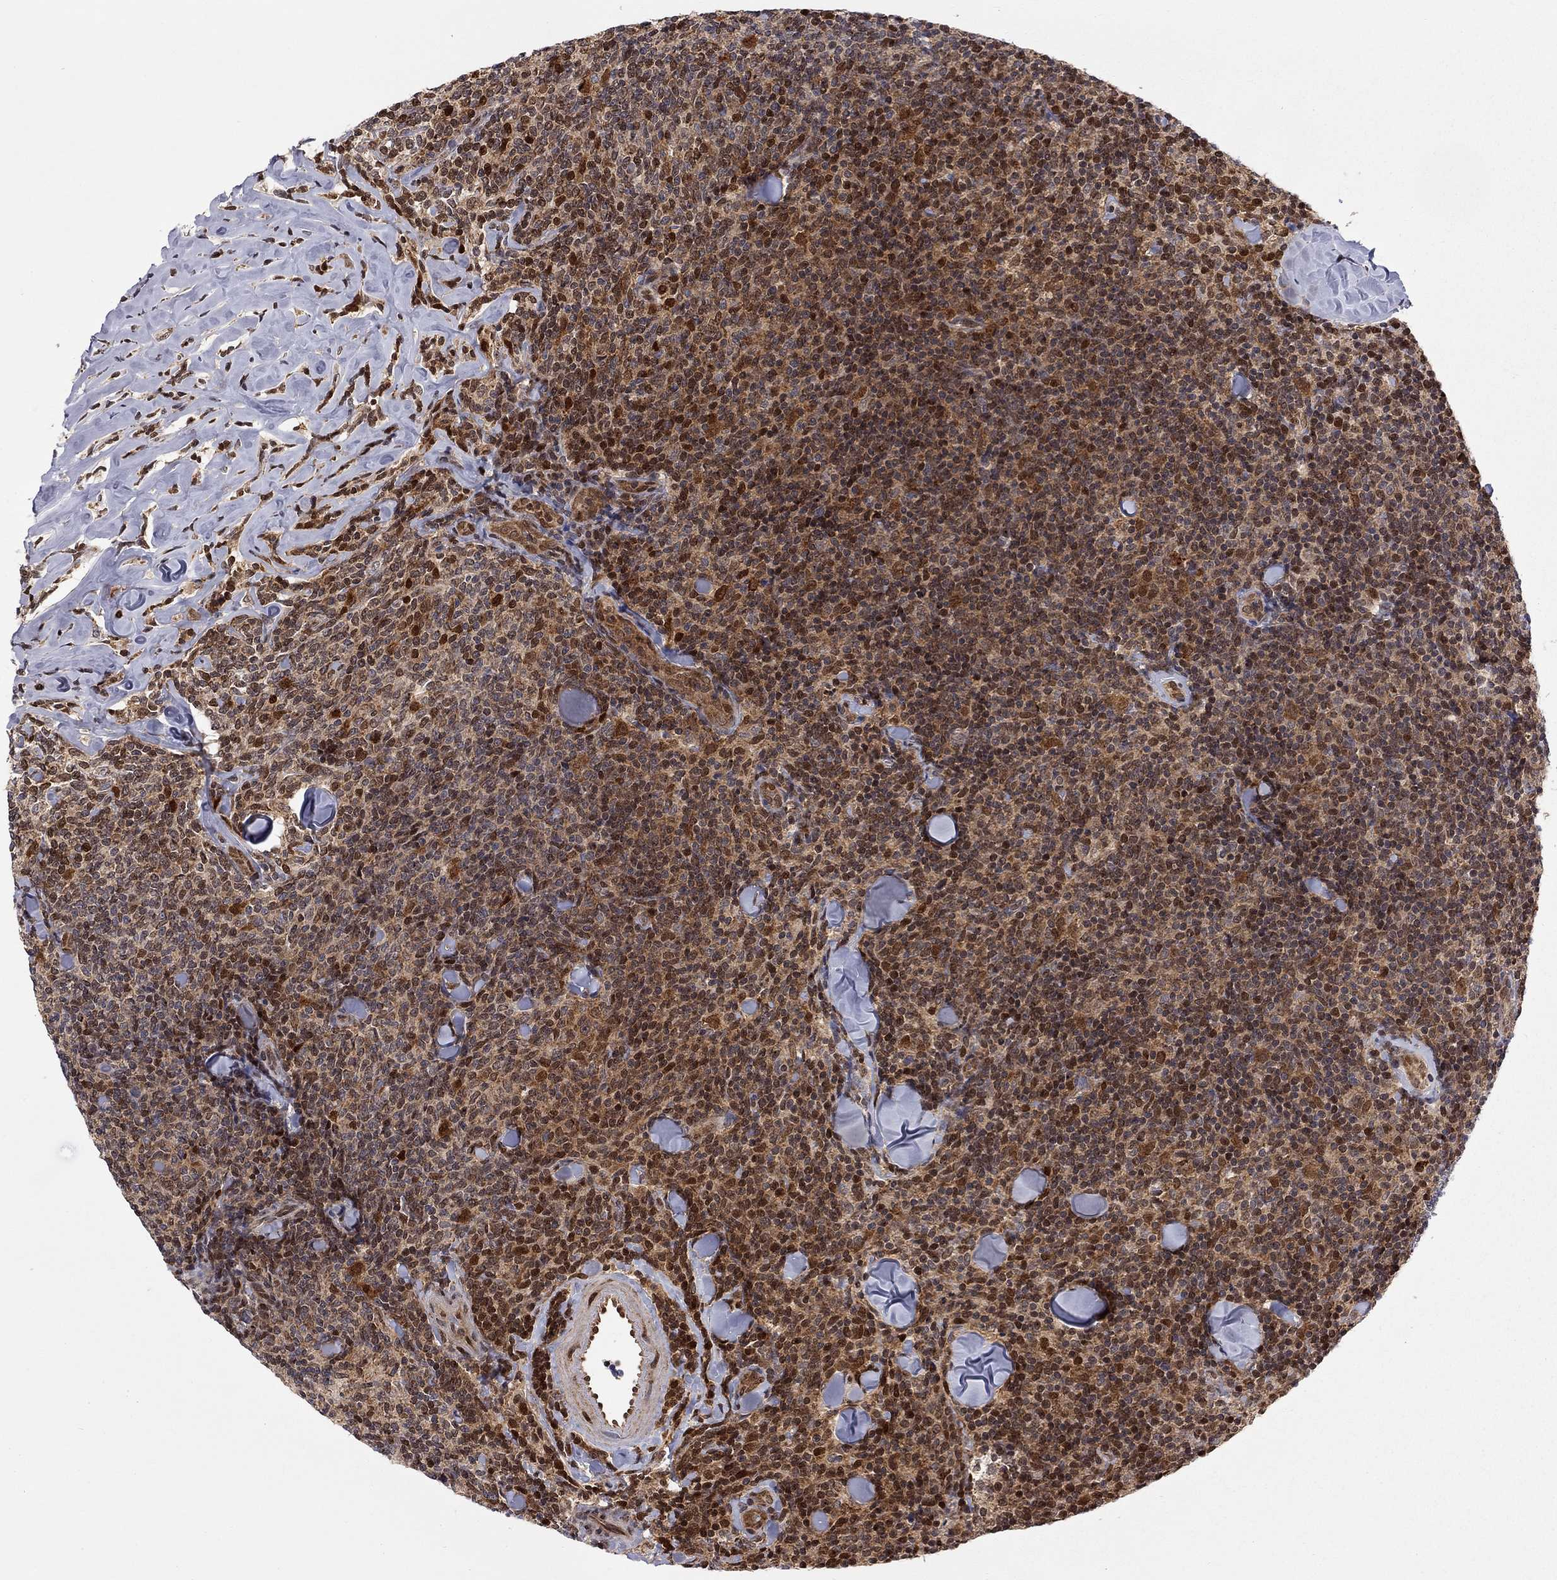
{"staining": {"intensity": "strong", "quantity": "25%-75%", "location": "cytoplasmic/membranous,nuclear"}, "tissue": "lymphoma", "cell_type": "Tumor cells", "image_type": "cancer", "snomed": [{"axis": "morphology", "description": "Malignant lymphoma, non-Hodgkin's type, Low grade"}, {"axis": "topography", "description": "Lymph node"}], "caption": "Low-grade malignant lymphoma, non-Hodgkin's type was stained to show a protein in brown. There is high levels of strong cytoplasmic/membranous and nuclear positivity in about 25%-75% of tumor cells.", "gene": "ELOB", "patient": {"sex": "female", "age": 56}}